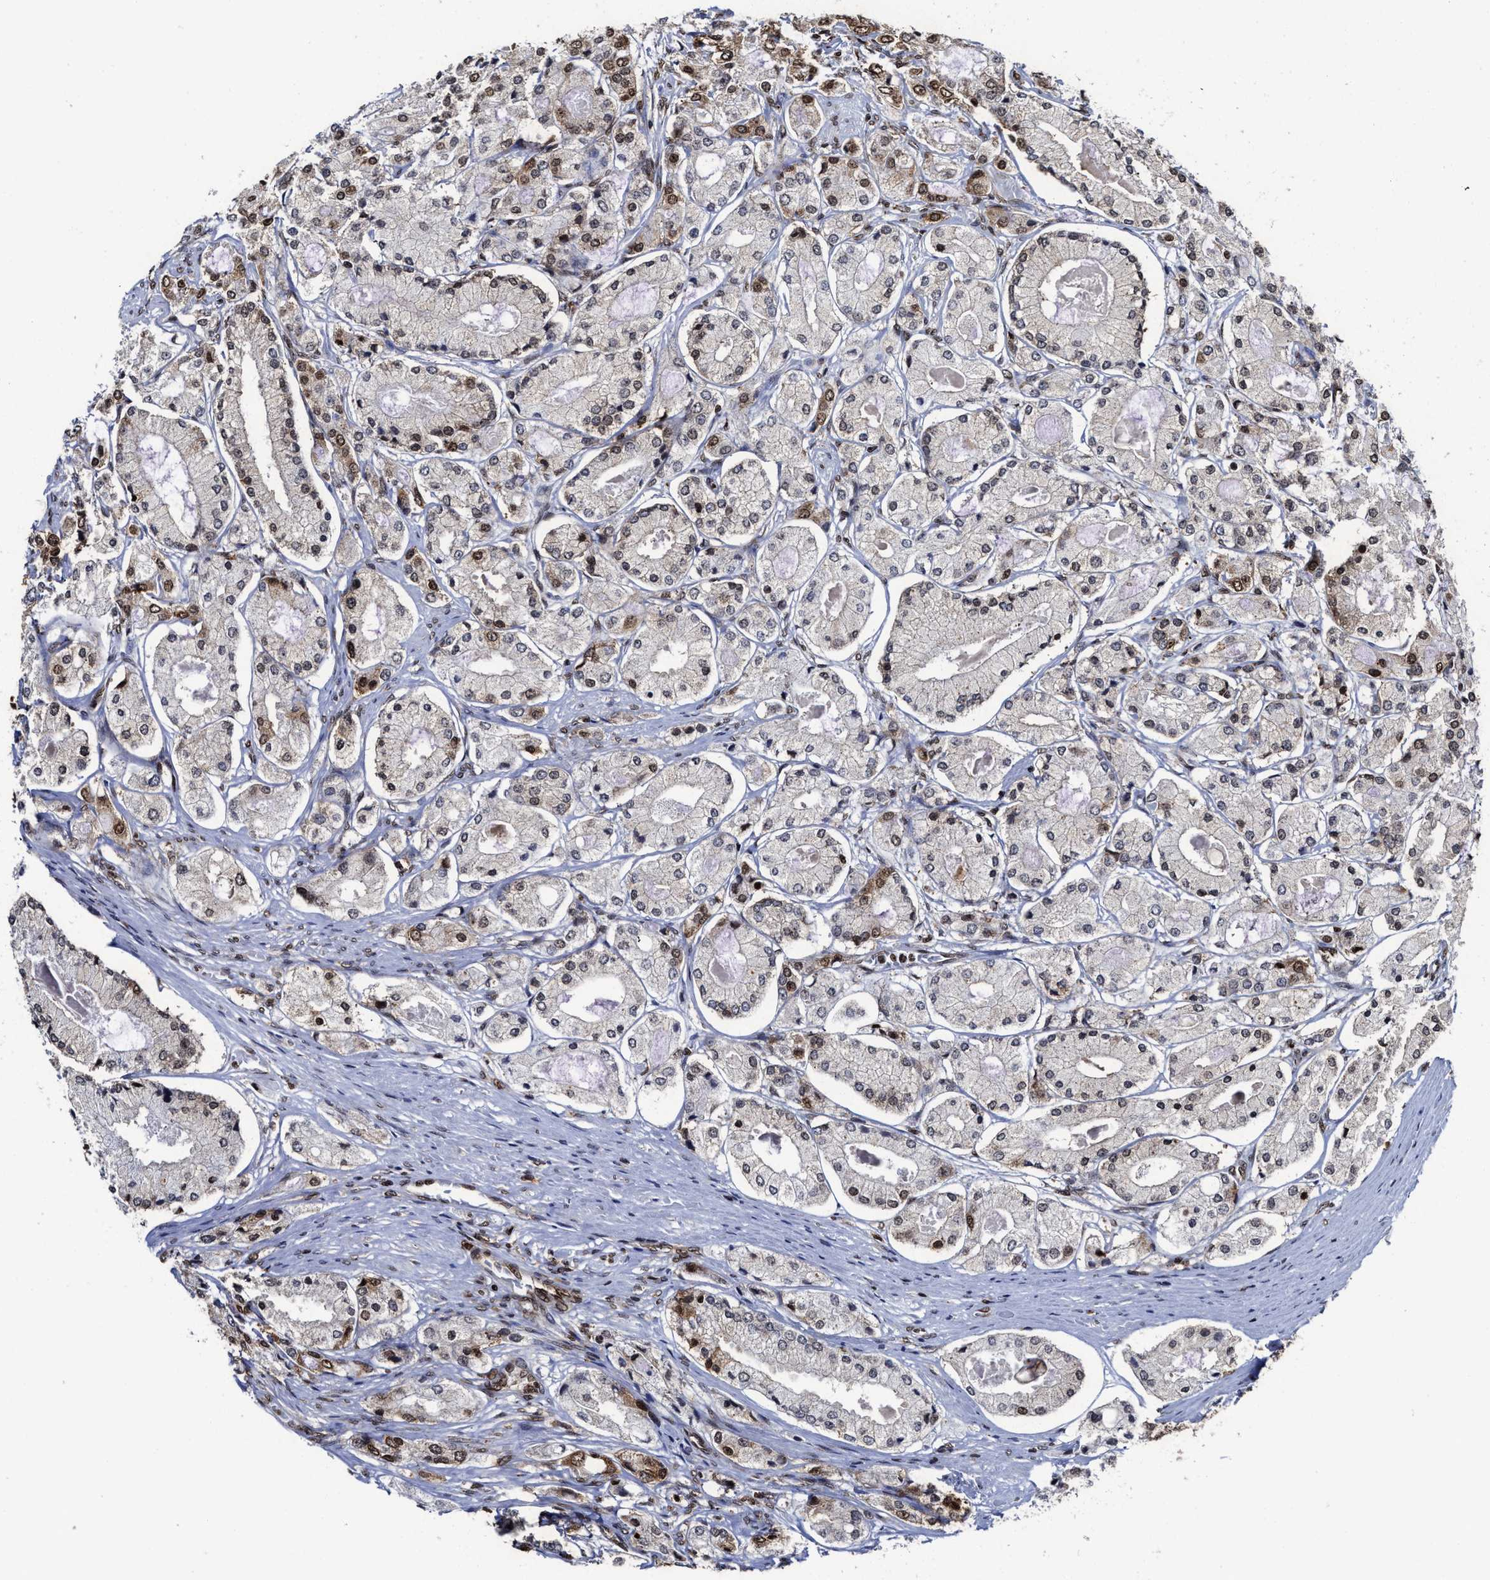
{"staining": {"intensity": "moderate", "quantity": "25%-75%", "location": "cytoplasmic/membranous,nuclear"}, "tissue": "prostate cancer", "cell_type": "Tumor cells", "image_type": "cancer", "snomed": [{"axis": "morphology", "description": "Adenocarcinoma, High grade"}, {"axis": "topography", "description": "Prostate"}], "caption": "Immunohistochemistry photomicrograph of prostate cancer stained for a protein (brown), which shows medium levels of moderate cytoplasmic/membranous and nuclear expression in approximately 25%-75% of tumor cells.", "gene": "ALYREF", "patient": {"sex": "male", "age": 65}}